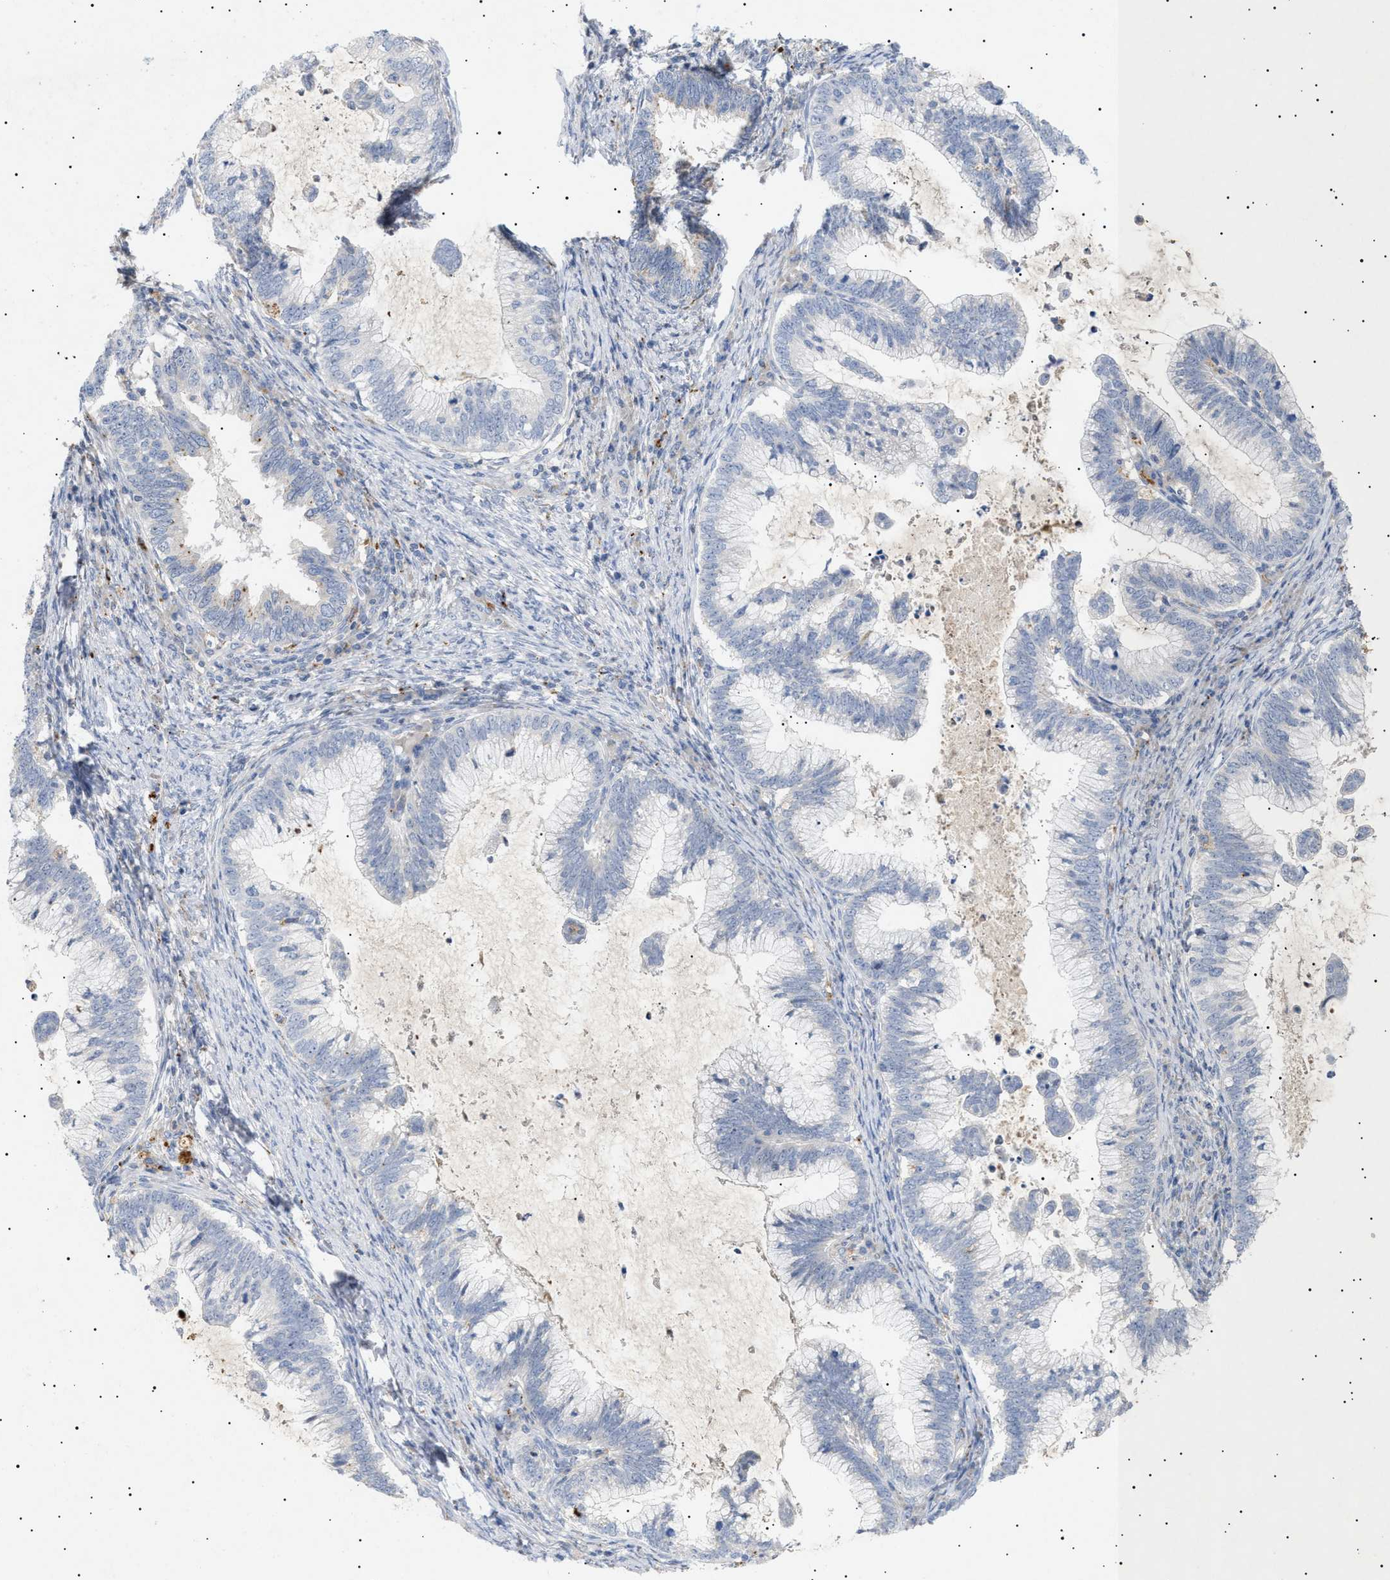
{"staining": {"intensity": "negative", "quantity": "none", "location": "none"}, "tissue": "cervical cancer", "cell_type": "Tumor cells", "image_type": "cancer", "snomed": [{"axis": "morphology", "description": "Adenocarcinoma, NOS"}, {"axis": "topography", "description": "Cervix"}], "caption": "A high-resolution image shows immunohistochemistry staining of cervical adenocarcinoma, which demonstrates no significant positivity in tumor cells. Nuclei are stained in blue.", "gene": "SIRT5", "patient": {"sex": "female", "age": 36}}